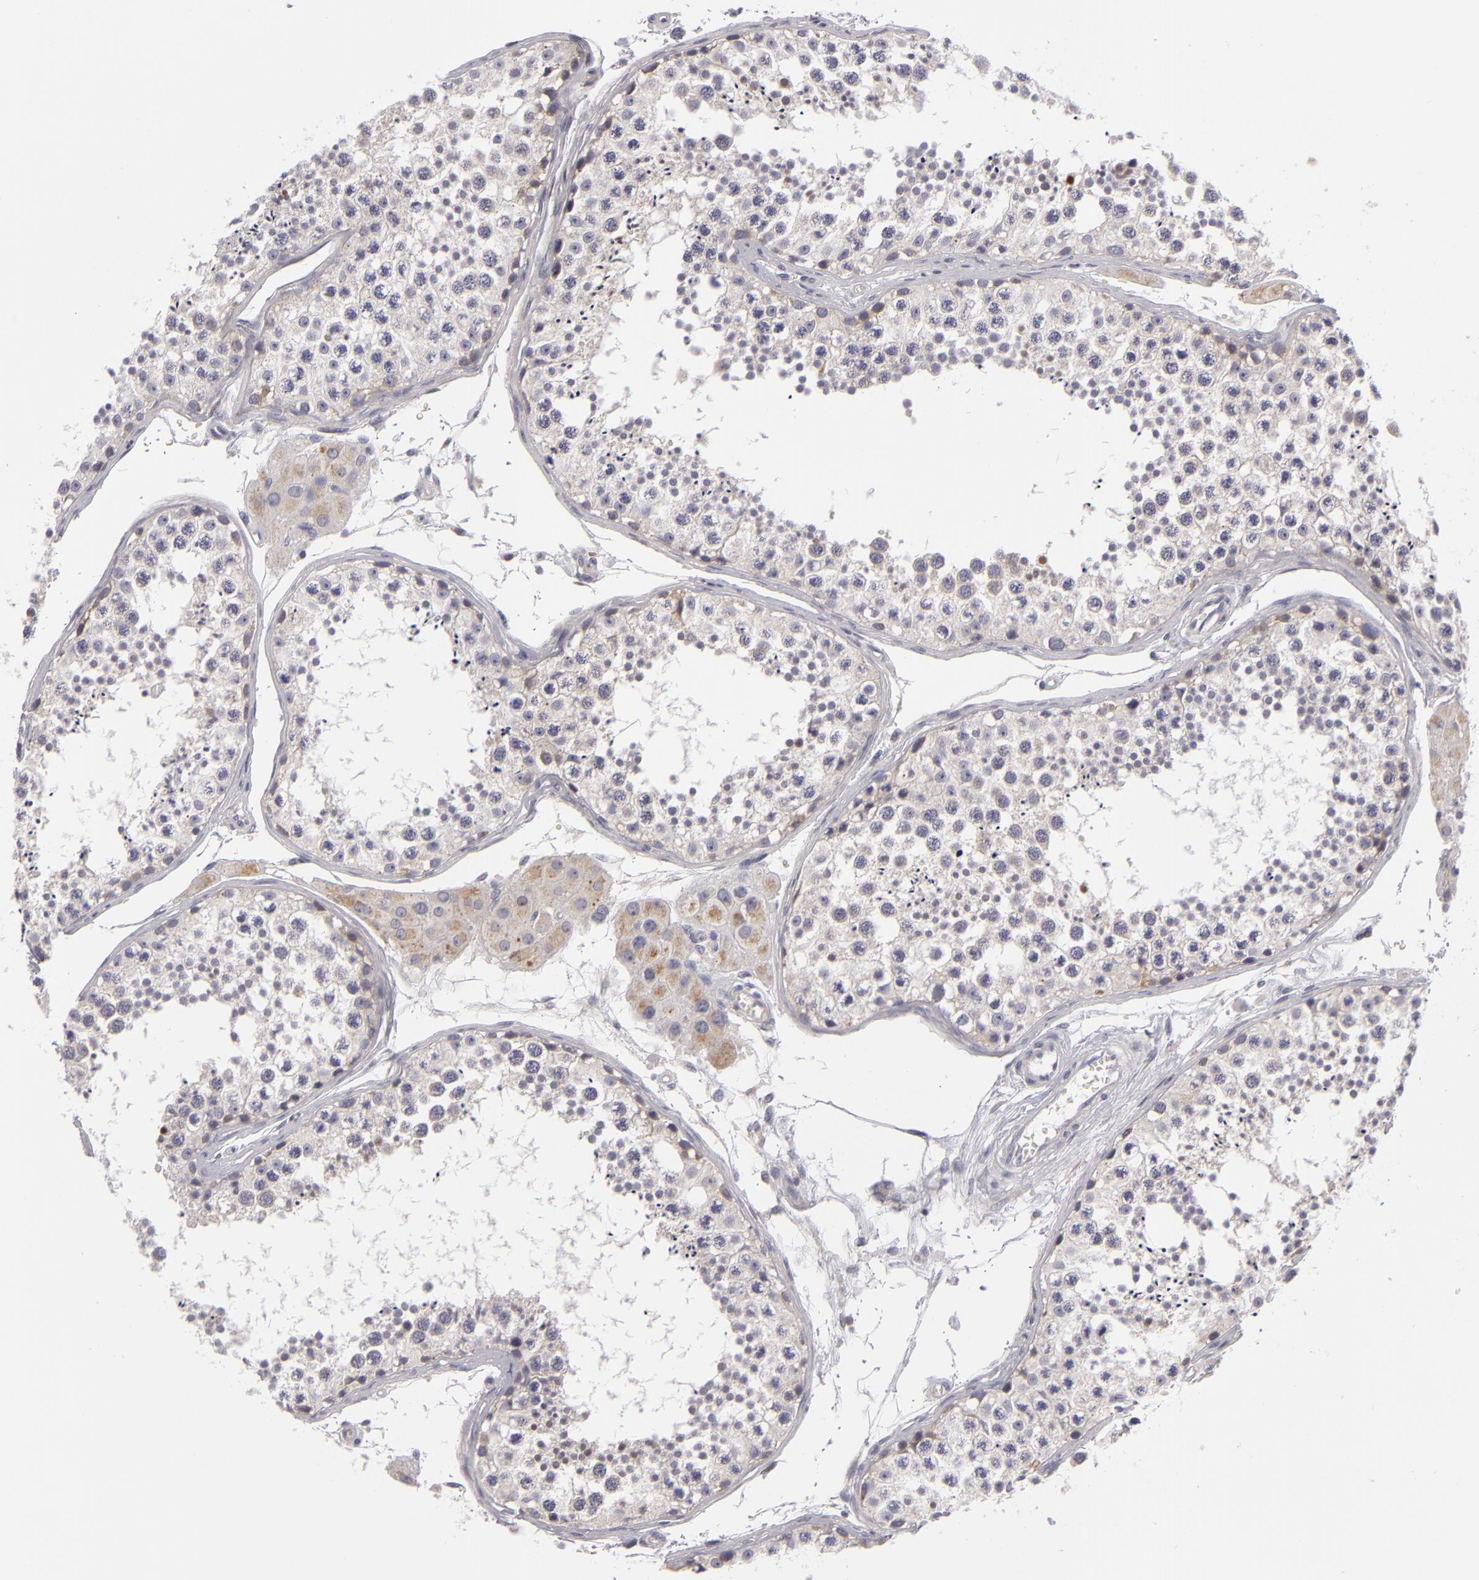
{"staining": {"intensity": "weak", "quantity": "25%-75%", "location": "cytoplasmic/membranous"}, "tissue": "testis", "cell_type": "Cells in seminiferous ducts", "image_type": "normal", "snomed": [{"axis": "morphology", "description": "Normal tissue, NOS"}, {"axis": "topography", "description": "Testis"}], "caption": "Protein expression by IHC shows weak cytoplasmic/membranous positivity in about 25%-75% of cells in seminiferous ducts in benign testis. (IHC, brightfield microscopy, high magnification).", "gene": "ATP2B3", "patient": {"sex": "male", "age": 57}}